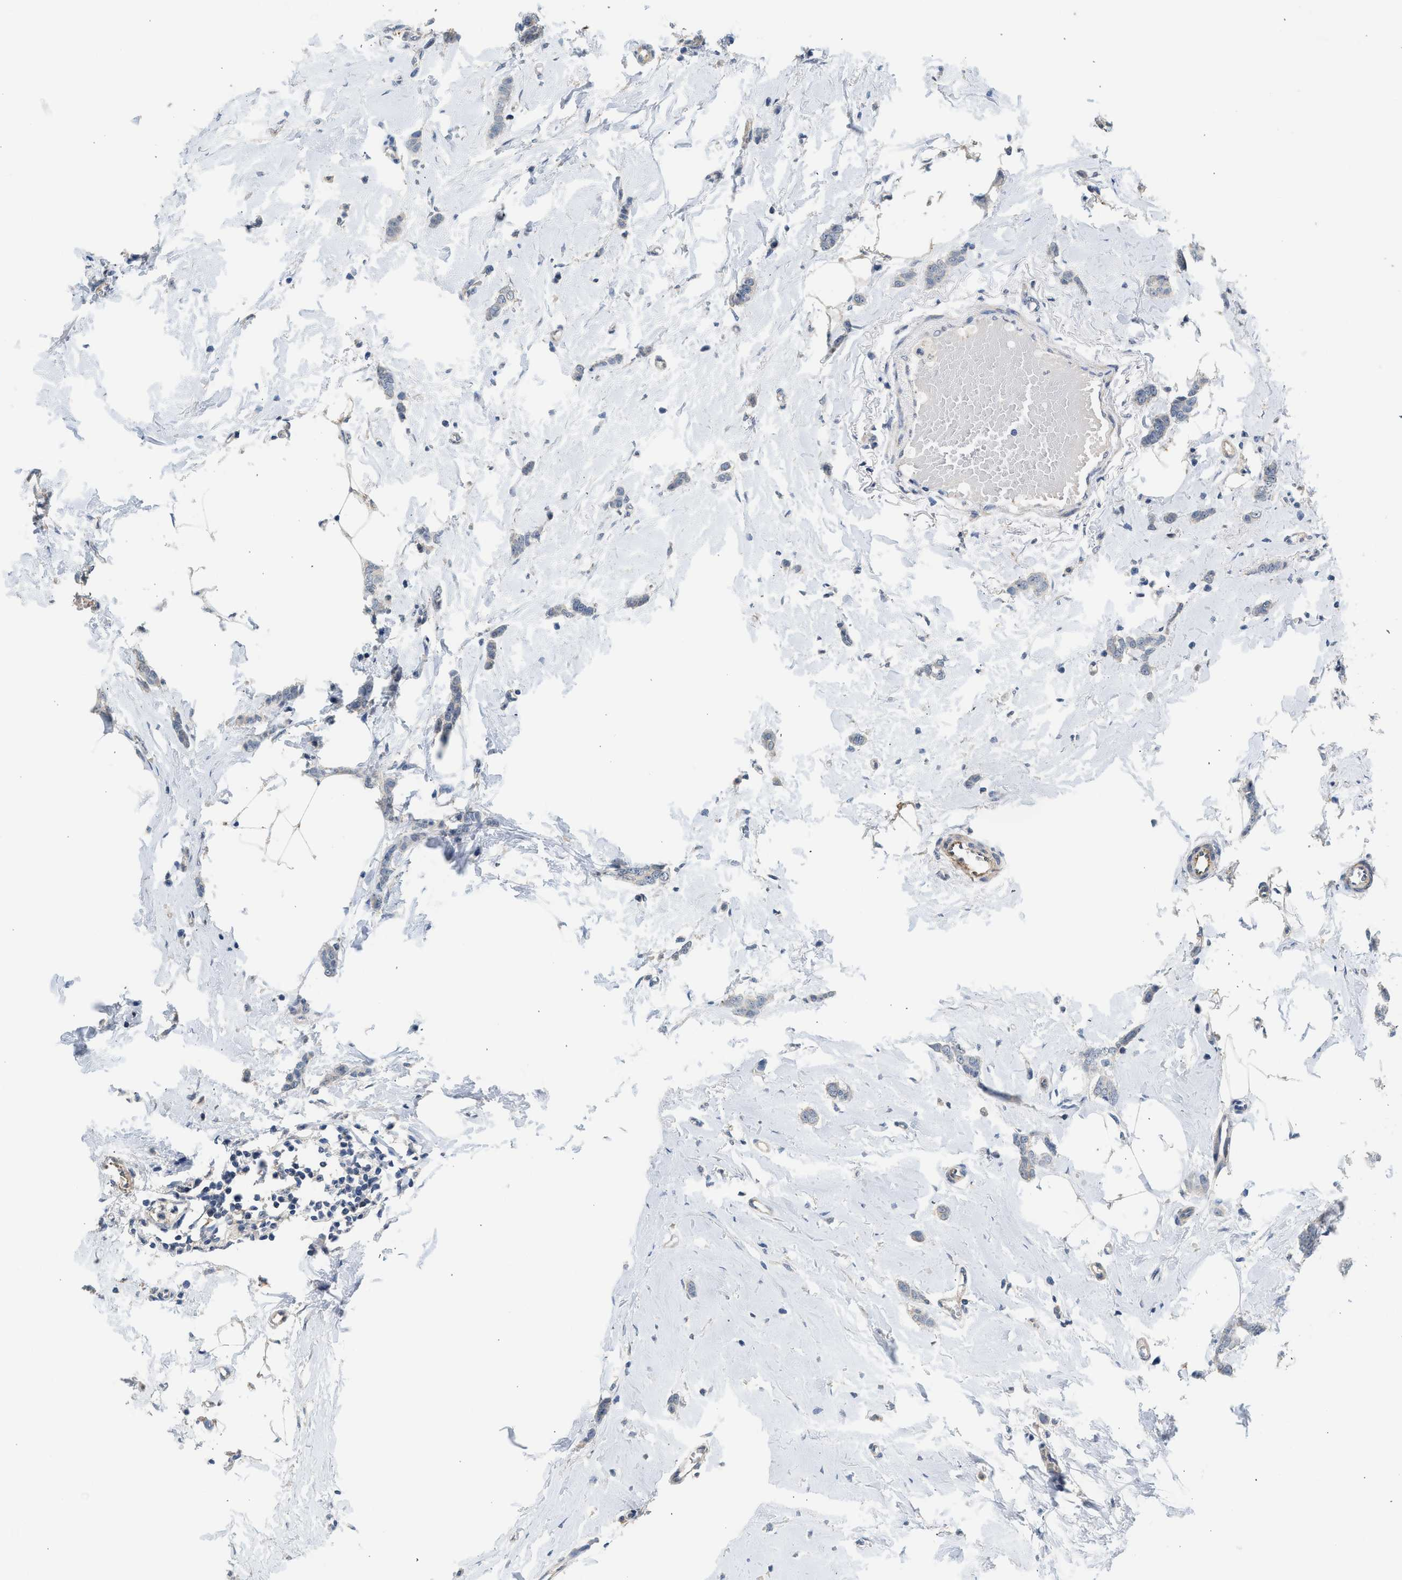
{"staining": {"intensity": "negative", "quantity": "none", "location": "none"}, "tissue": "breast cancer", "cell_type": "Tumor cells", "image_type": "cancer", "snomed": [{"axis": "morphology", "description": "Lobular carcinoma"}, {"axis": "topography", "description": "Skin"}, {"axis": "topography", "description": "Breast"}], "caption": "This is a micrograph of immunohistochemistry (IHC) staining of breast lobular carcinoma, which shows no expression in tumor cells. The staining was performed using DAB (3,3'-diaminobenzidine) to visualize the protein expression in brown, while the nuclei were stained in blue with hematoxylin (Magnification: 20x).", "gene": "CSF3R", "patient": {"sex": "female", "age": 46}}